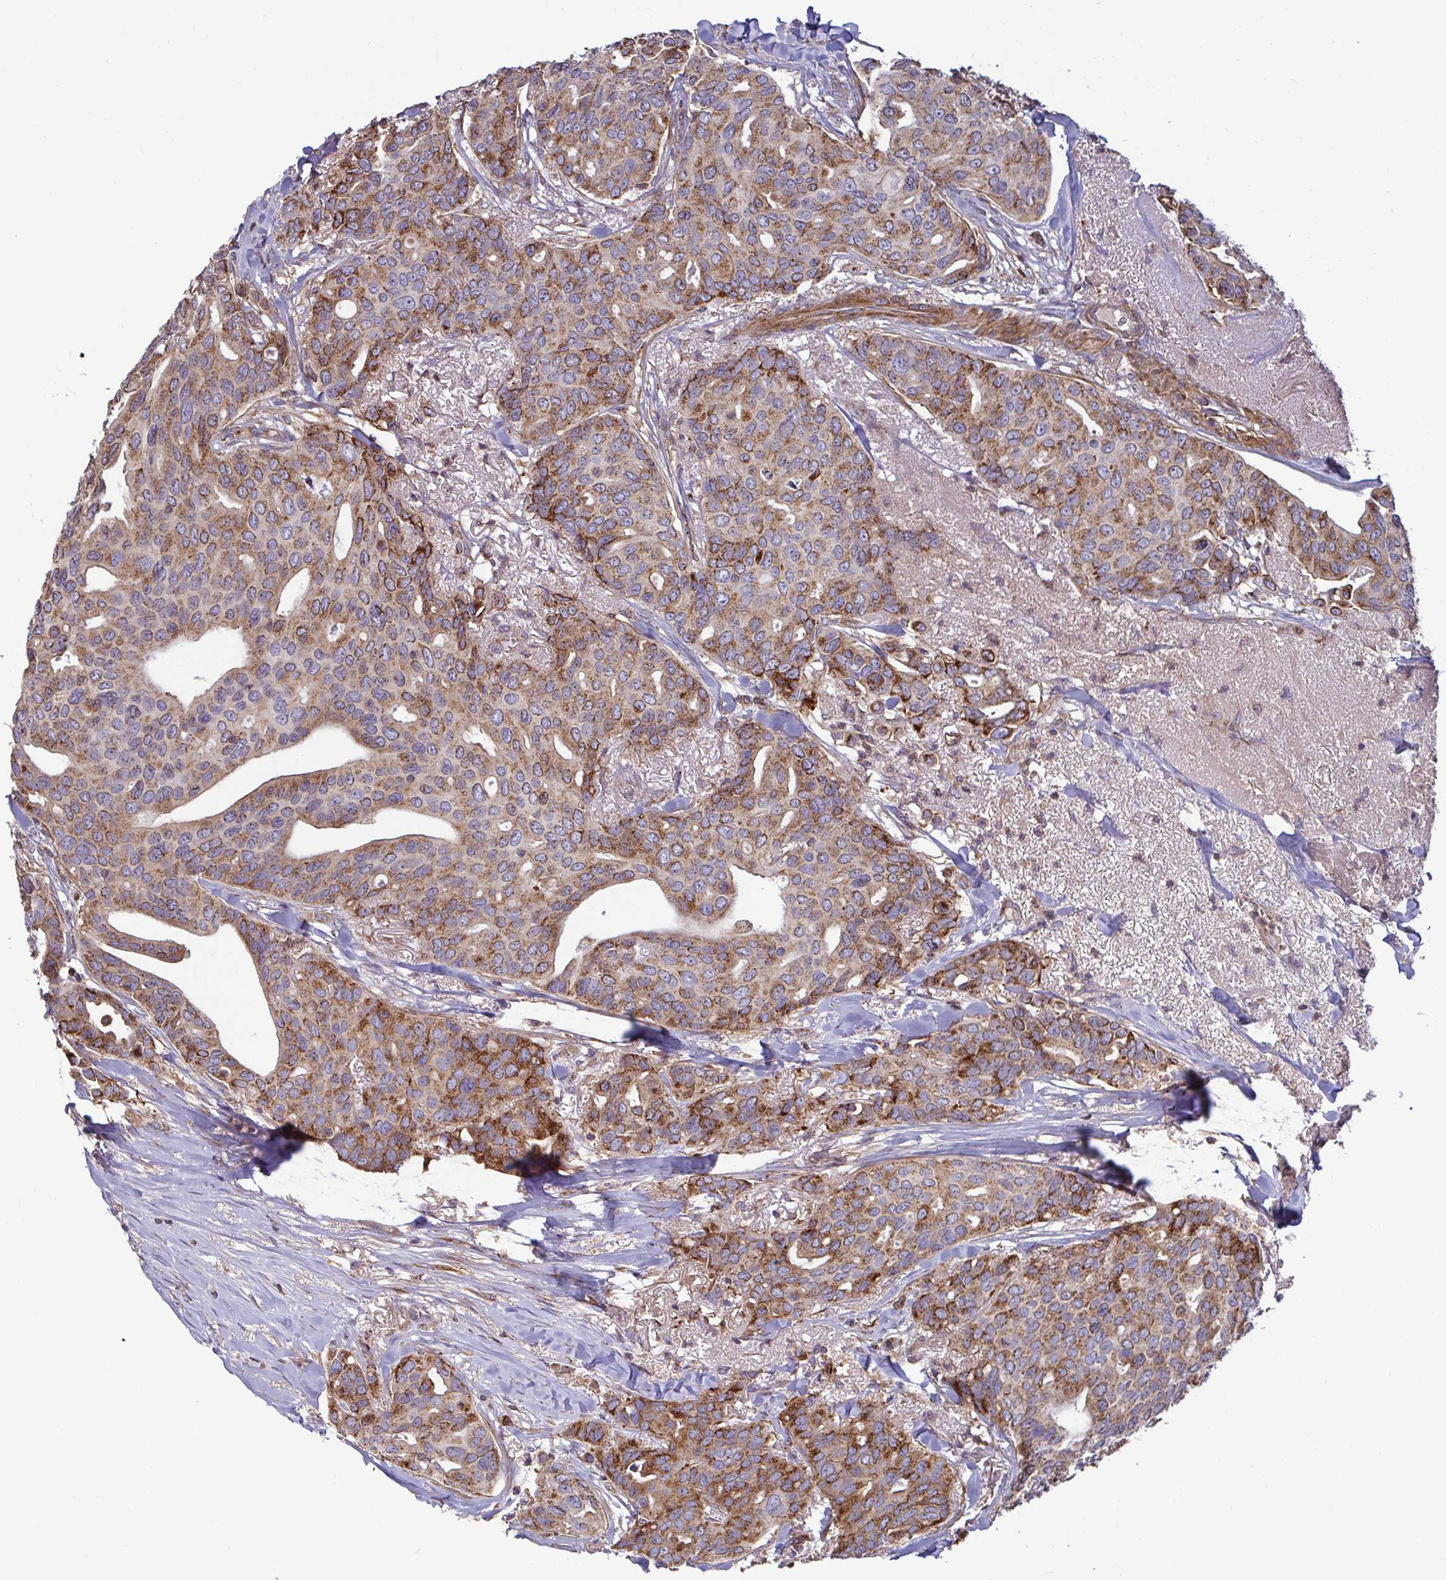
{"staining": {"intensity": "moderate", "quantity": ">75%", "location": "cytoplasmic/membranous"}, "tissue": "breast cancer", "cell_type": "Tumor cells", "image_type": "cancer", "snomed": [{"axis": "morphology", "description": "Duct carcinoma"}, {"axis": "topography", "description": "Breast"}], "caption": "Breast intraductal carcinoma tissue demonstrates moderate cytoplasmic/membranous positivity in approximately >75% of tumor cells, visualized by immunohistochemistry. The staining was performed using DAB, with brown indicating positive protein expression. Nuclei are stained blue with hematoxylin.", "gene": "SPRY1", "patient": {"sex": "female", "age": 54}}